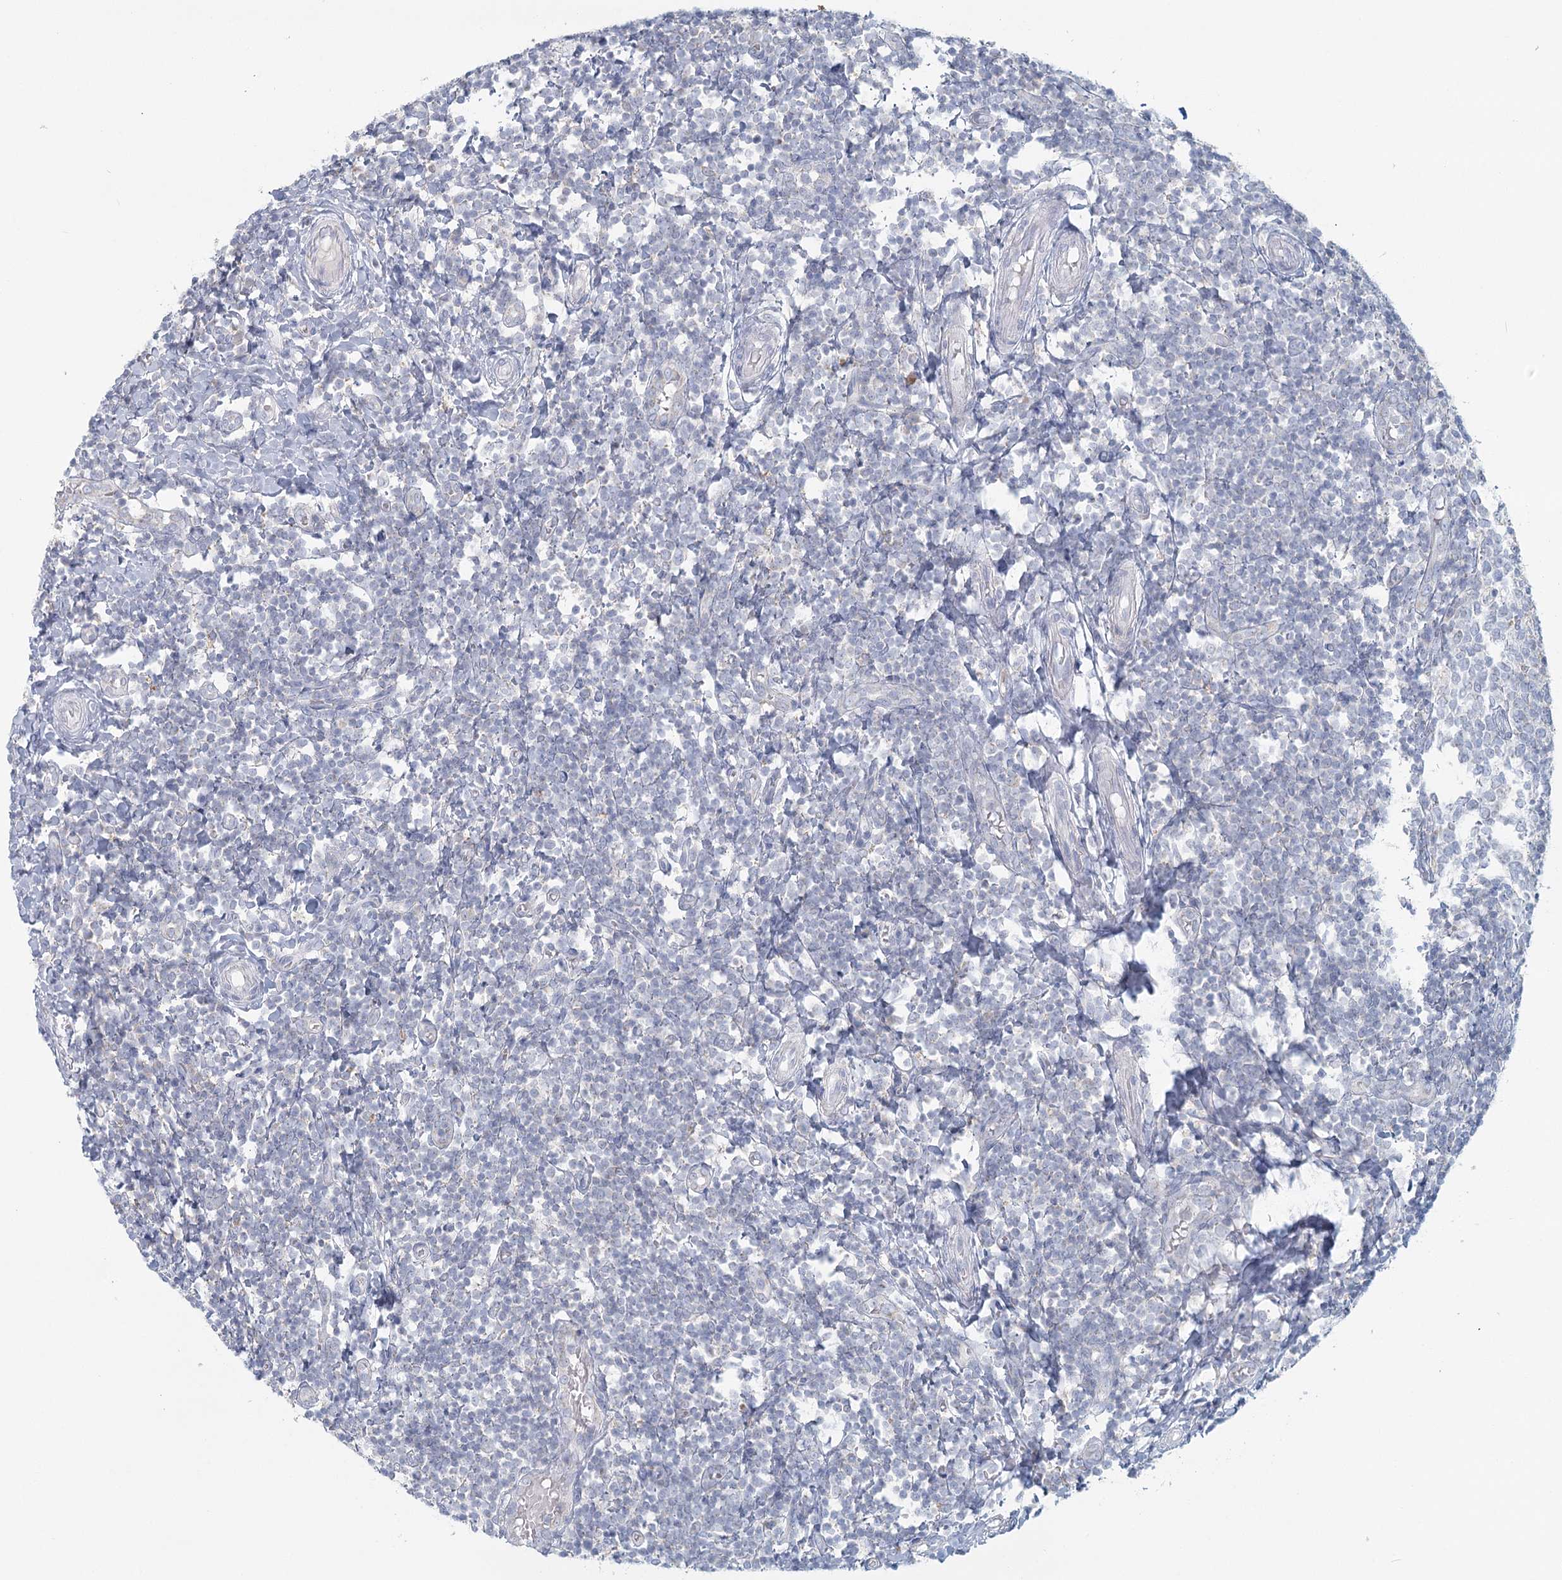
{"staining": {"intensity": "negative", "quantity": "none", "location": "none"}, "tissue": "tonsil", "cell_type": "Germinal center cells", "image_type": "normal", "snomed": [{"axis": "morphology", "description": "Normal tissue, NOS"}, {"axis": "topography", "description": "Tonsil"}], "caption": "Micrograph shows no significant protein expression in germinal center cells of benign tonsil.", "gene": "BPHL", "patient": {"sex": "female", "age": 19}}